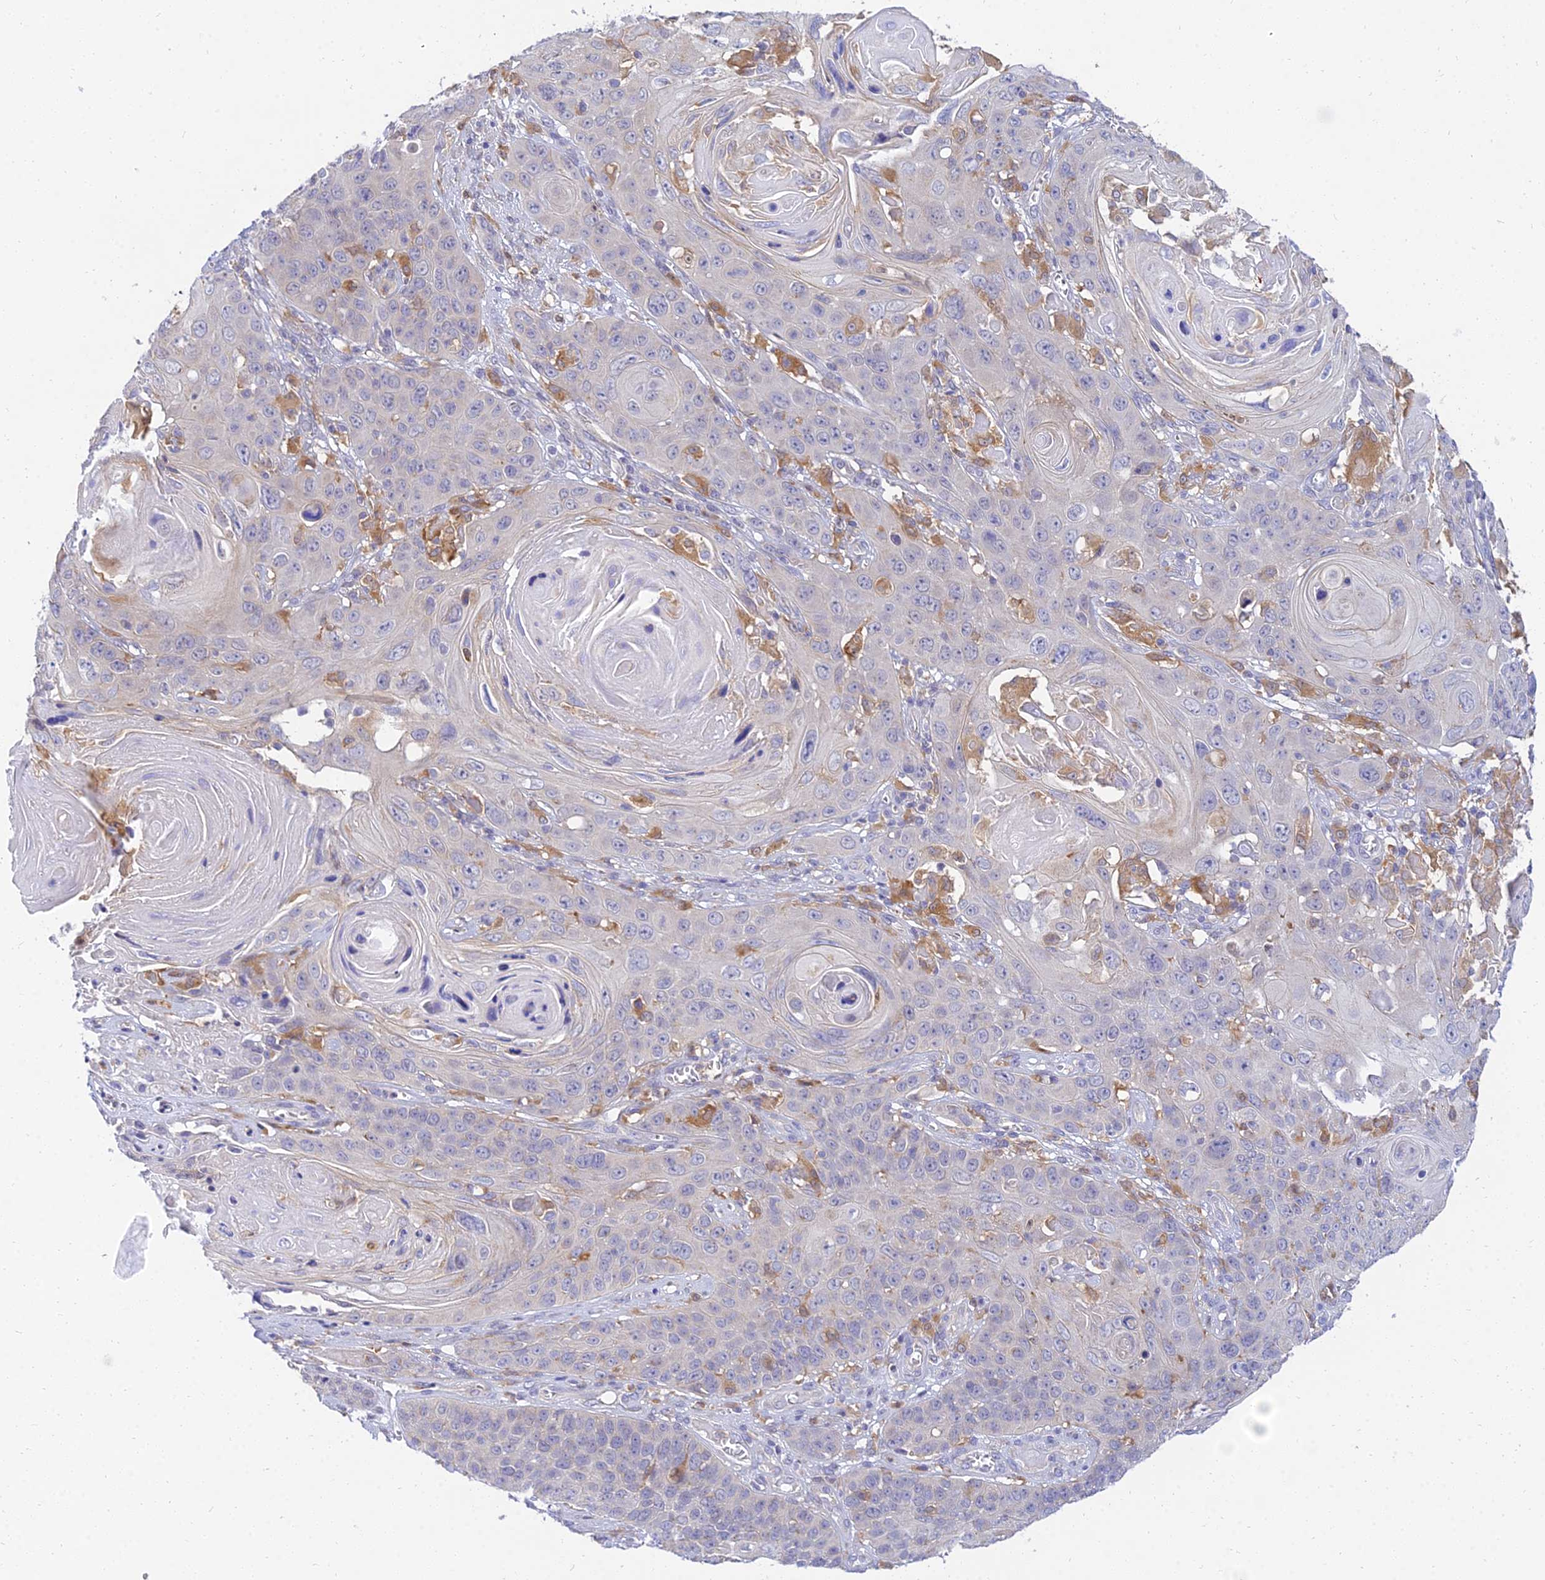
{"staining": {"intensity": "negative", "quantity": "none", "location": "none"}, "tissue": "skin cancer", "cell_type": "Tumor cells", "image_type": "cancer", "snomed": [{"axis": "morphology", "description": "Squamous cell carcinoma, NOS"}, {"axis": "topography", "description": "Skin"}], "caption": "This is an IHC photomicrograph of human skin cancer (squamous cell carcinoma). There is no expression in tumor cells.", "gene": "ARL8B", "patient": {"sex": "male", "age": 55}}